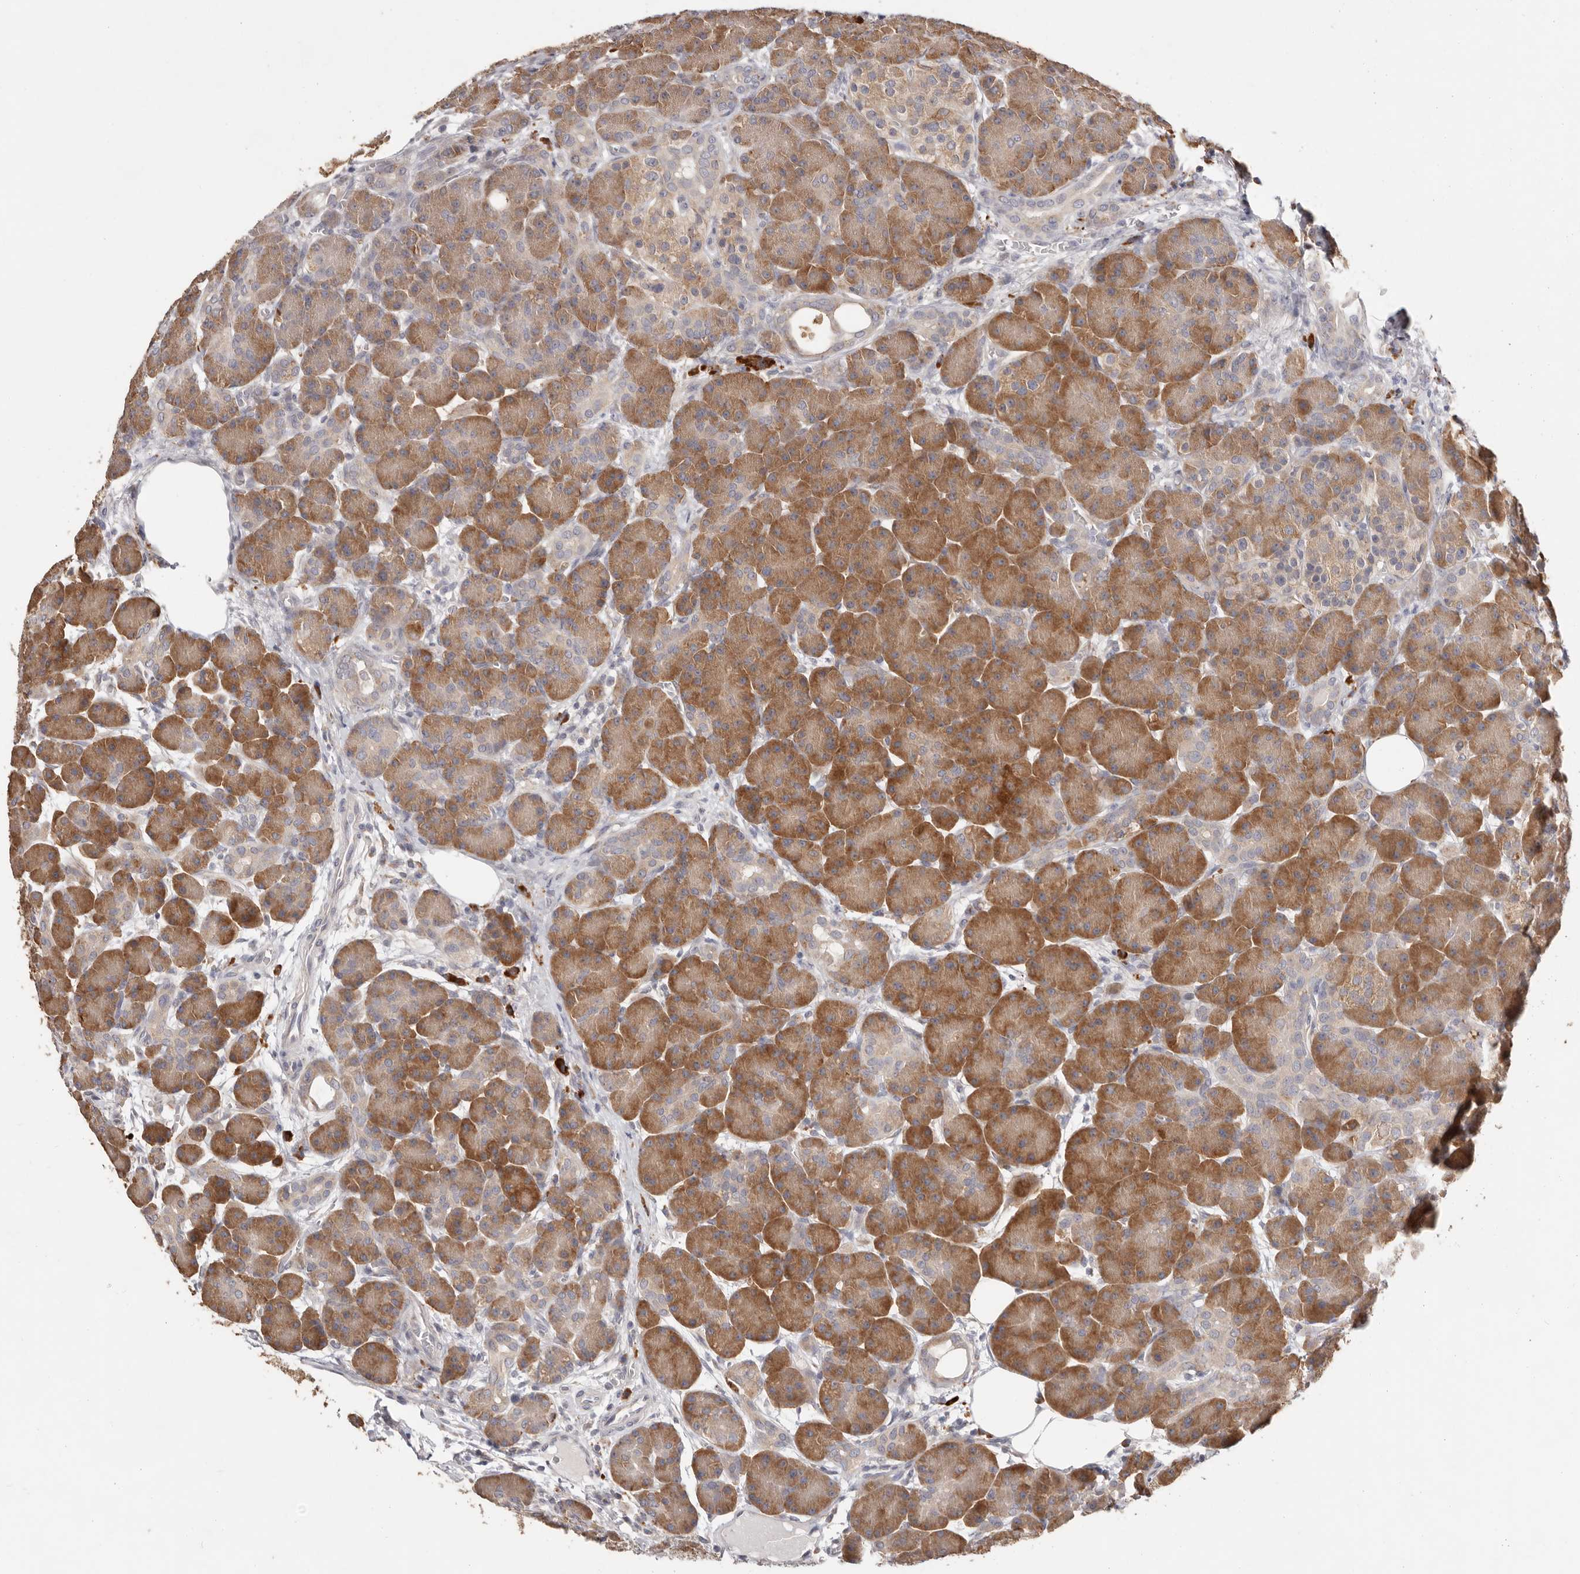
{"staining": {"intensity": "moderate", "quantity": ">75%", "location": "cytoplasmic/membranous"}, "tissue": "pancreas", "cell_type": "Exocrine glandular cells", "image_type": "normal", "snomed": [{"axis": "morphology", "description": "Normal tissue, NOS"}, {"axis": "topography", "description": "Pancreas"}], "caption": "The micrograph demonstrates immunohistochemical staining of unremarkable pancreas. There is moderate cytoplasmic/membranous staining is identified in about >75% of exocrine glandular cells. (brown staining indicates protein expression, while blue staining denotes nuclei).", "gene": "WDR77", "patient": {"sex": "male", "age": 63}}